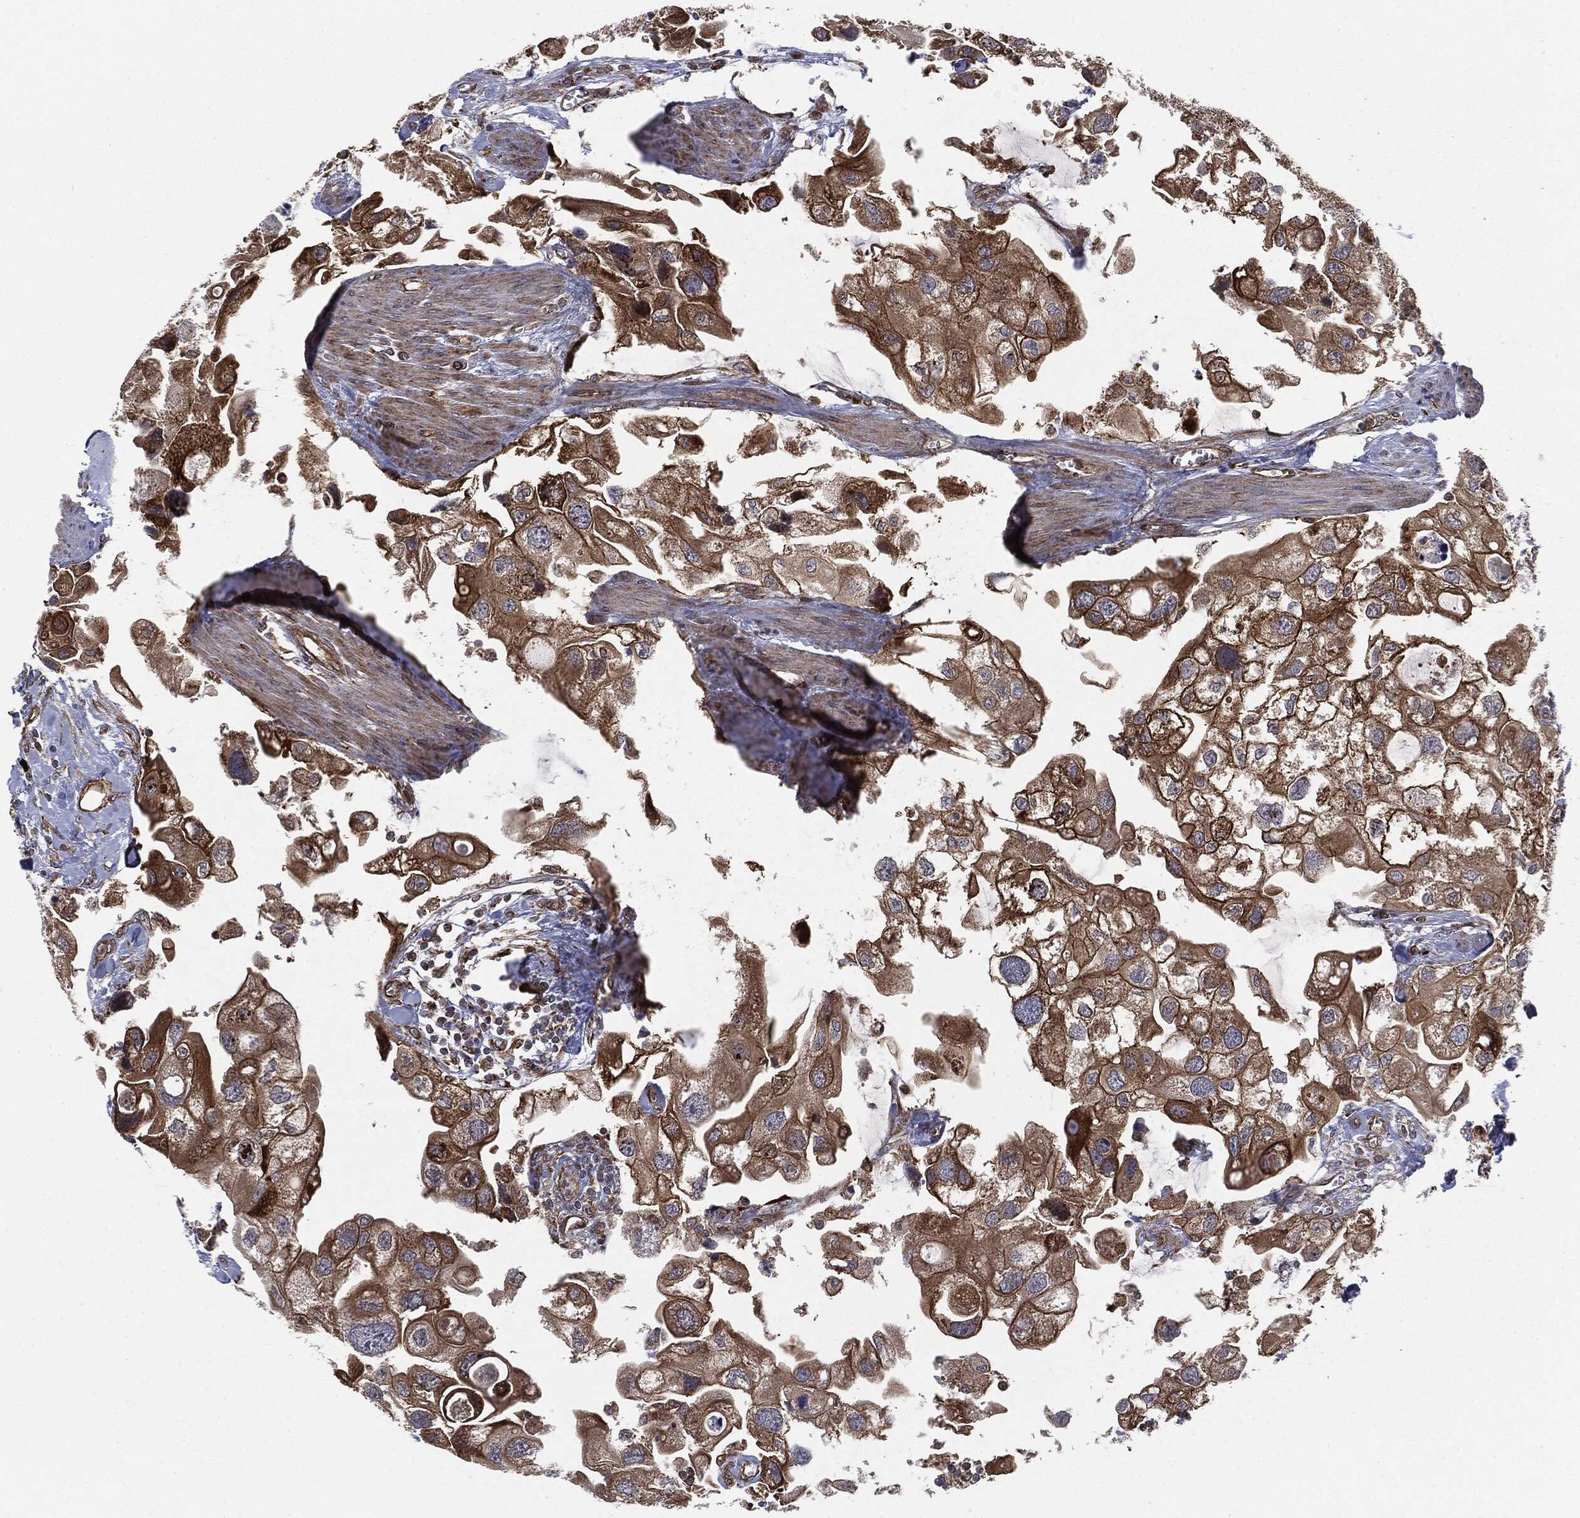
{"staining": {"intensity": "moderate", "quantity": ">75%", "location": "cytoplasmic/membranous"}, "tissue": "urothelial cancer", "cell_type": "Tumor cells", "image_type": "cancer", "snomed": [{"axis": "morphology", "description": "Urothelial carcinoma, High grade"}, {"axis": "topography", "description": "Urinary bladder"}], "caption": "This image reveals immunohistochemistry staining of urothelial carcinoma (high-grade), with medium moderate cytoplasmic/membranous positivity in approximately >75% of tumor cells.", "gene": "CYLD", "patient": {"sex": "male", "age": 59}}